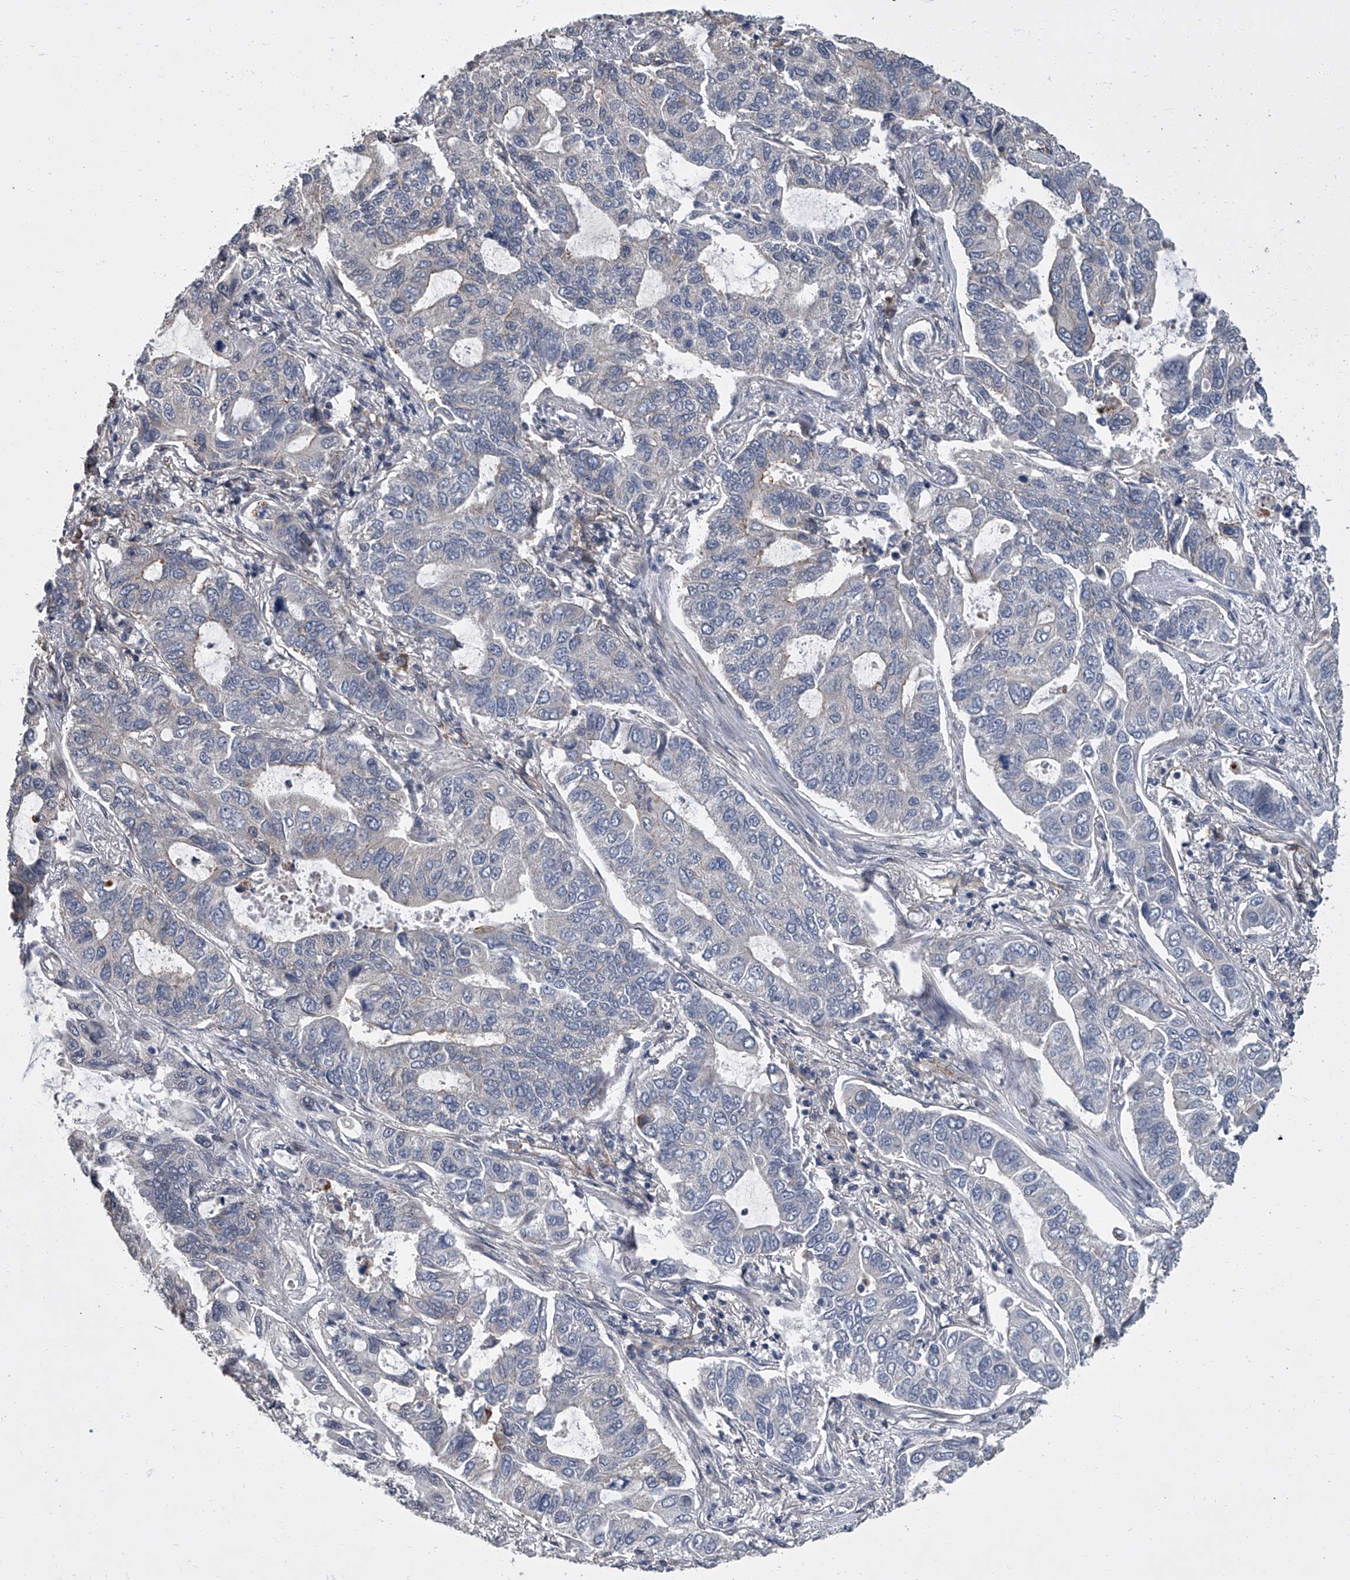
{"staining": {"intensity": "negative", "quantity": "none", "location": "none"}, "tissue": "lung cancer", "cell_type": "Tumor cells", "image_type": "cancer", "snomed": [{"axis": "morphology", "description": "Adenocarcinoma, NOS"}, {"axis": "topography", "description": "Lung"}], "caption": "Lung cancer (adenocarcinoma) was stained to show a protein in brown. There is no significant staining in tumor cells.", "gene": "SIRT4", "patient": {"sex": "male", "age": 64}}